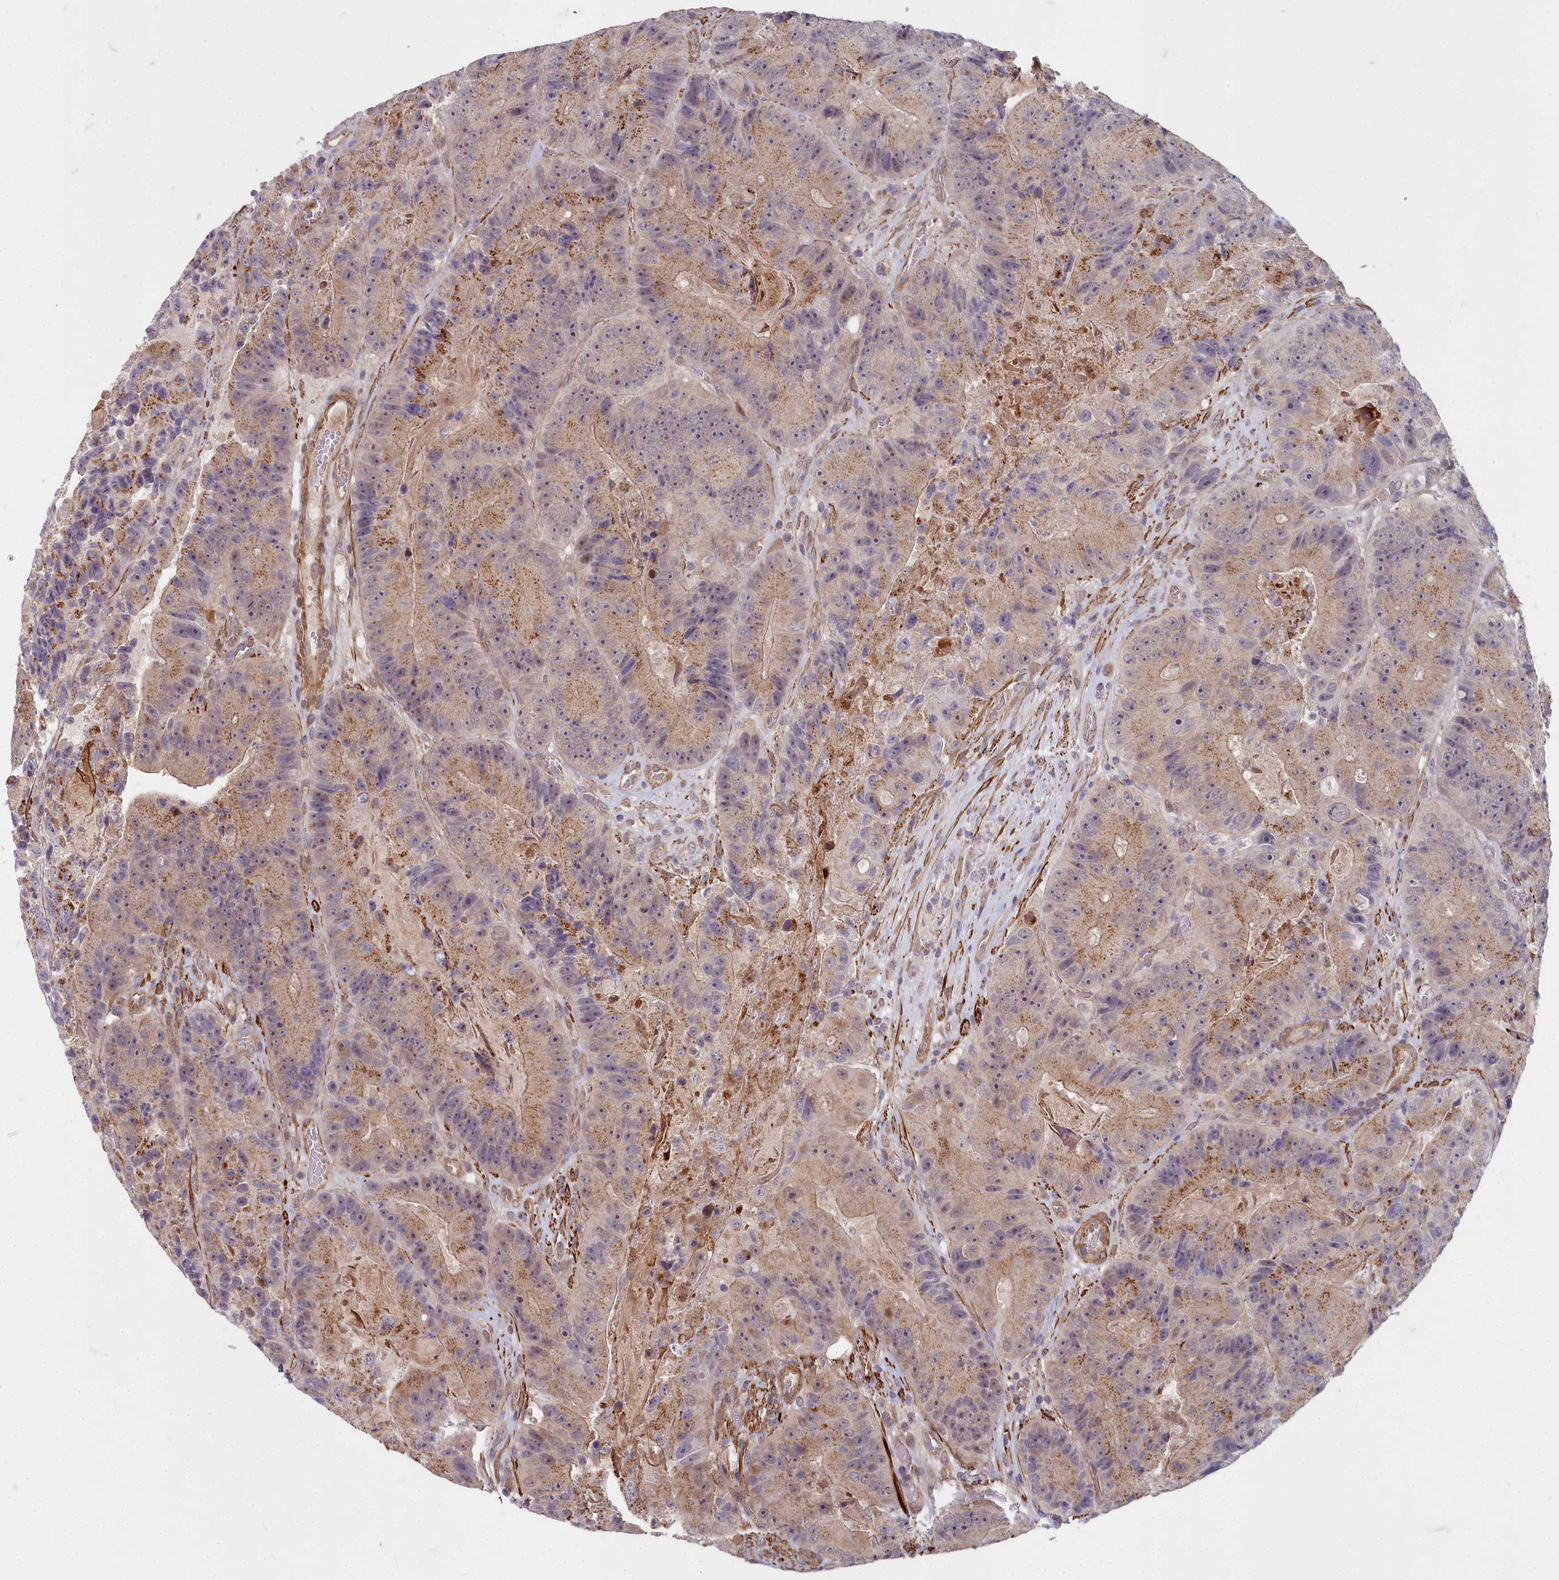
{"staining": {"intensity": "moderate", "quantity": "25%-75%", "location": "cytoplasmic/membranous"}, "tissue": "colorectal cancer", "cell_type": "Tumor cells", "image_type": "cancer", "snomed": [{"axis": "morphology", "description": "Adenocarcinoma, NOS"}, {"axis": "topography", "description": "Colon"}], "caption": "Colorectal cancer stained with DAB (3,3'-diaminobenzidine) immunohistochemistry displays medium levels of moderate cytoplasmic/membranous expression in approximately 25%-75% of tumor cells.", "gene": "ZNF626", "patient": {"sex": "female", "age": 86}}